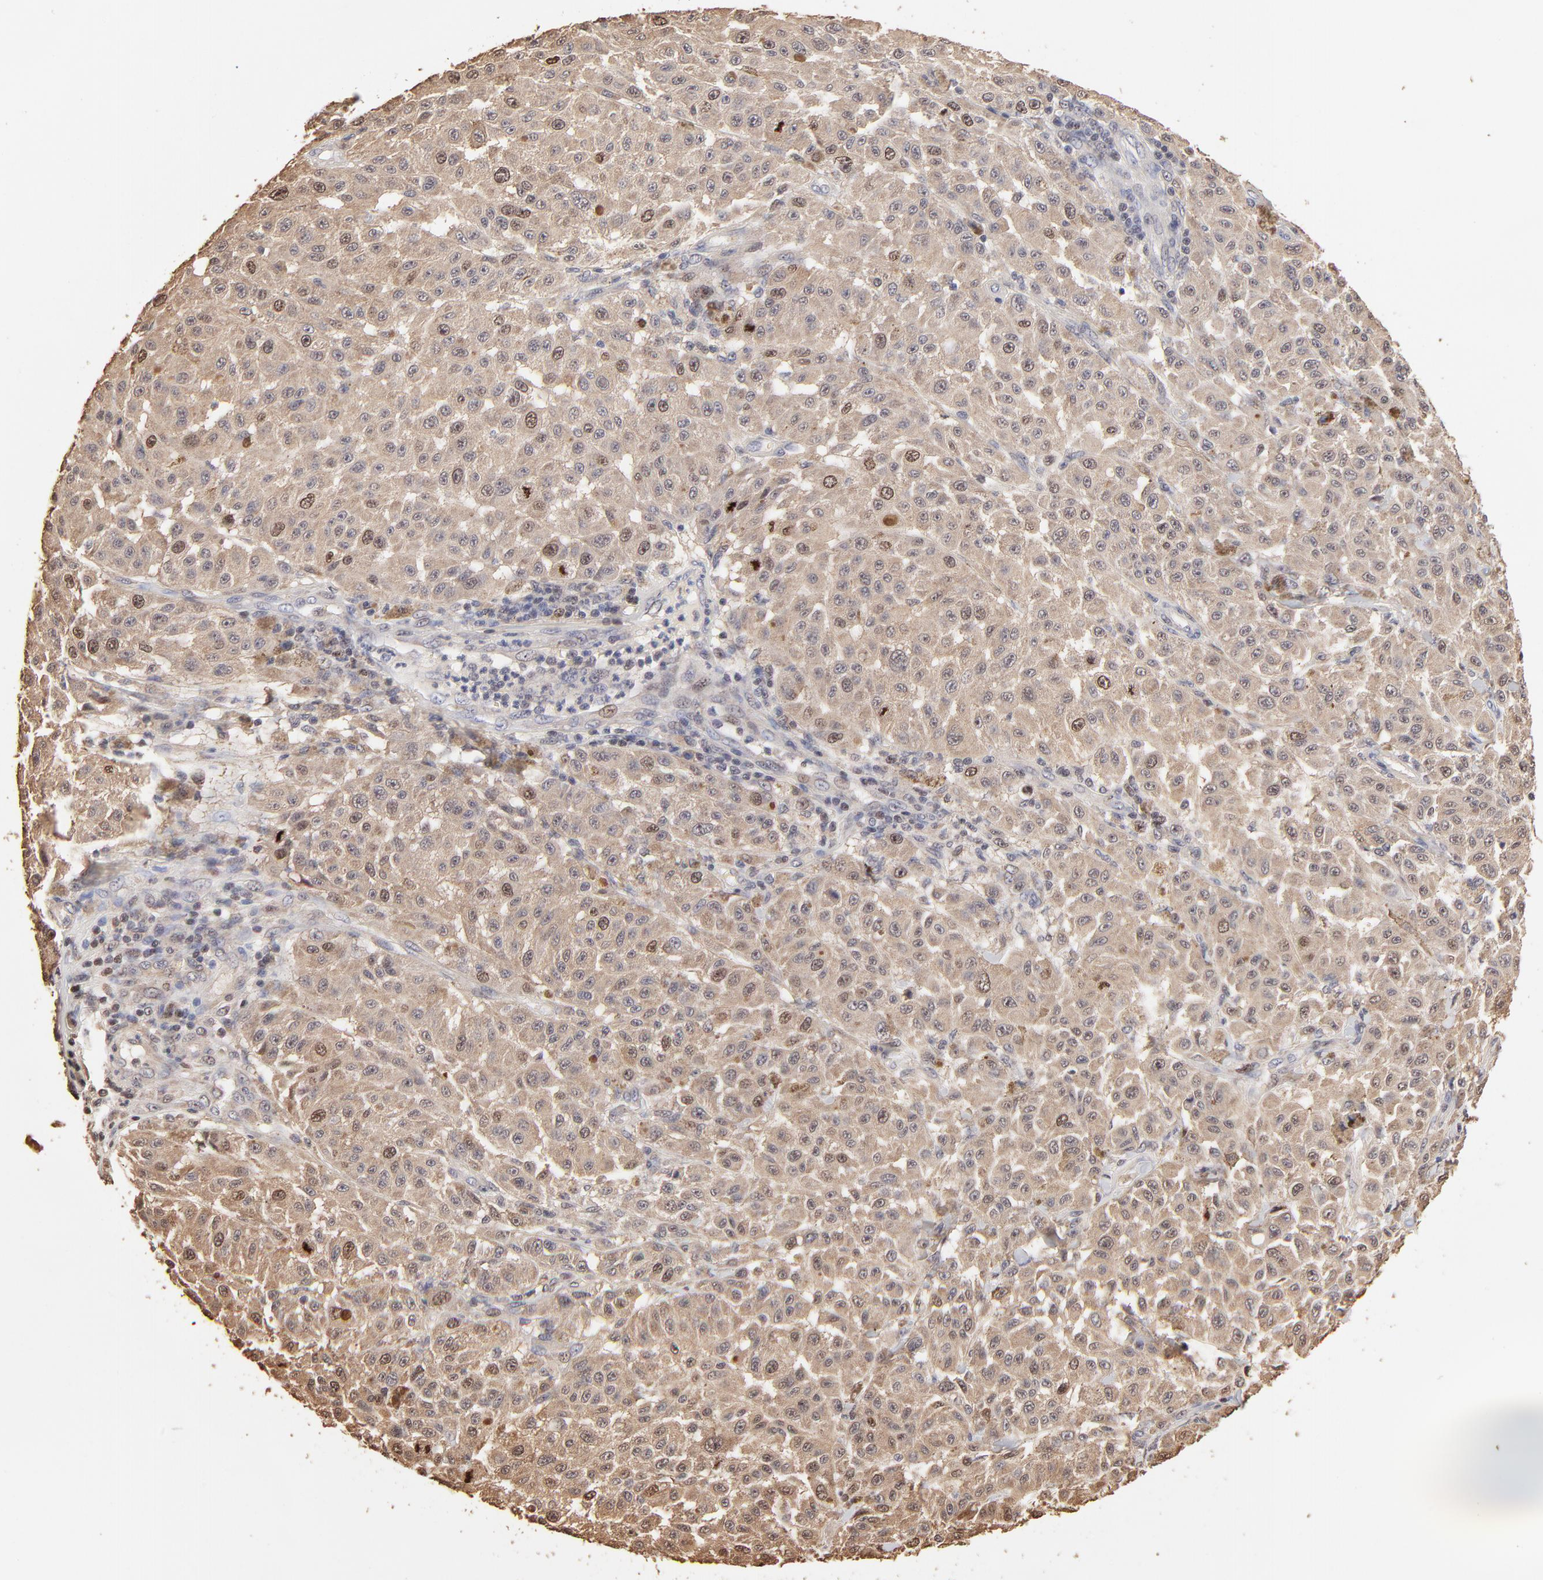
{"staining": {"intensity": "moderate", "quantity": "25%-75%", "location": "cytoplasmic/membranous,nuclear"}, "tissue": "melanoma", "cell_type": "Tumor cells", "image_type": "cancer", "snomed": [{"axis": "morphology", "description": "Malignant melanoma, NOS"}, {"axis": "topography", "description": "Skin"}], "caption": "Malignant melanoma tissue reveals moderate cytoplasmic/membranous and nuclear expression in about 25%-75% of tumor cells (Stains: DAB (3,3'-diaminobenzidine) in brown, nuclei in blue, Microscopy: brightfield microscopy at high magnification).", "gene": "BIRC5", "patient": {"sex": "female", "age": 64}}